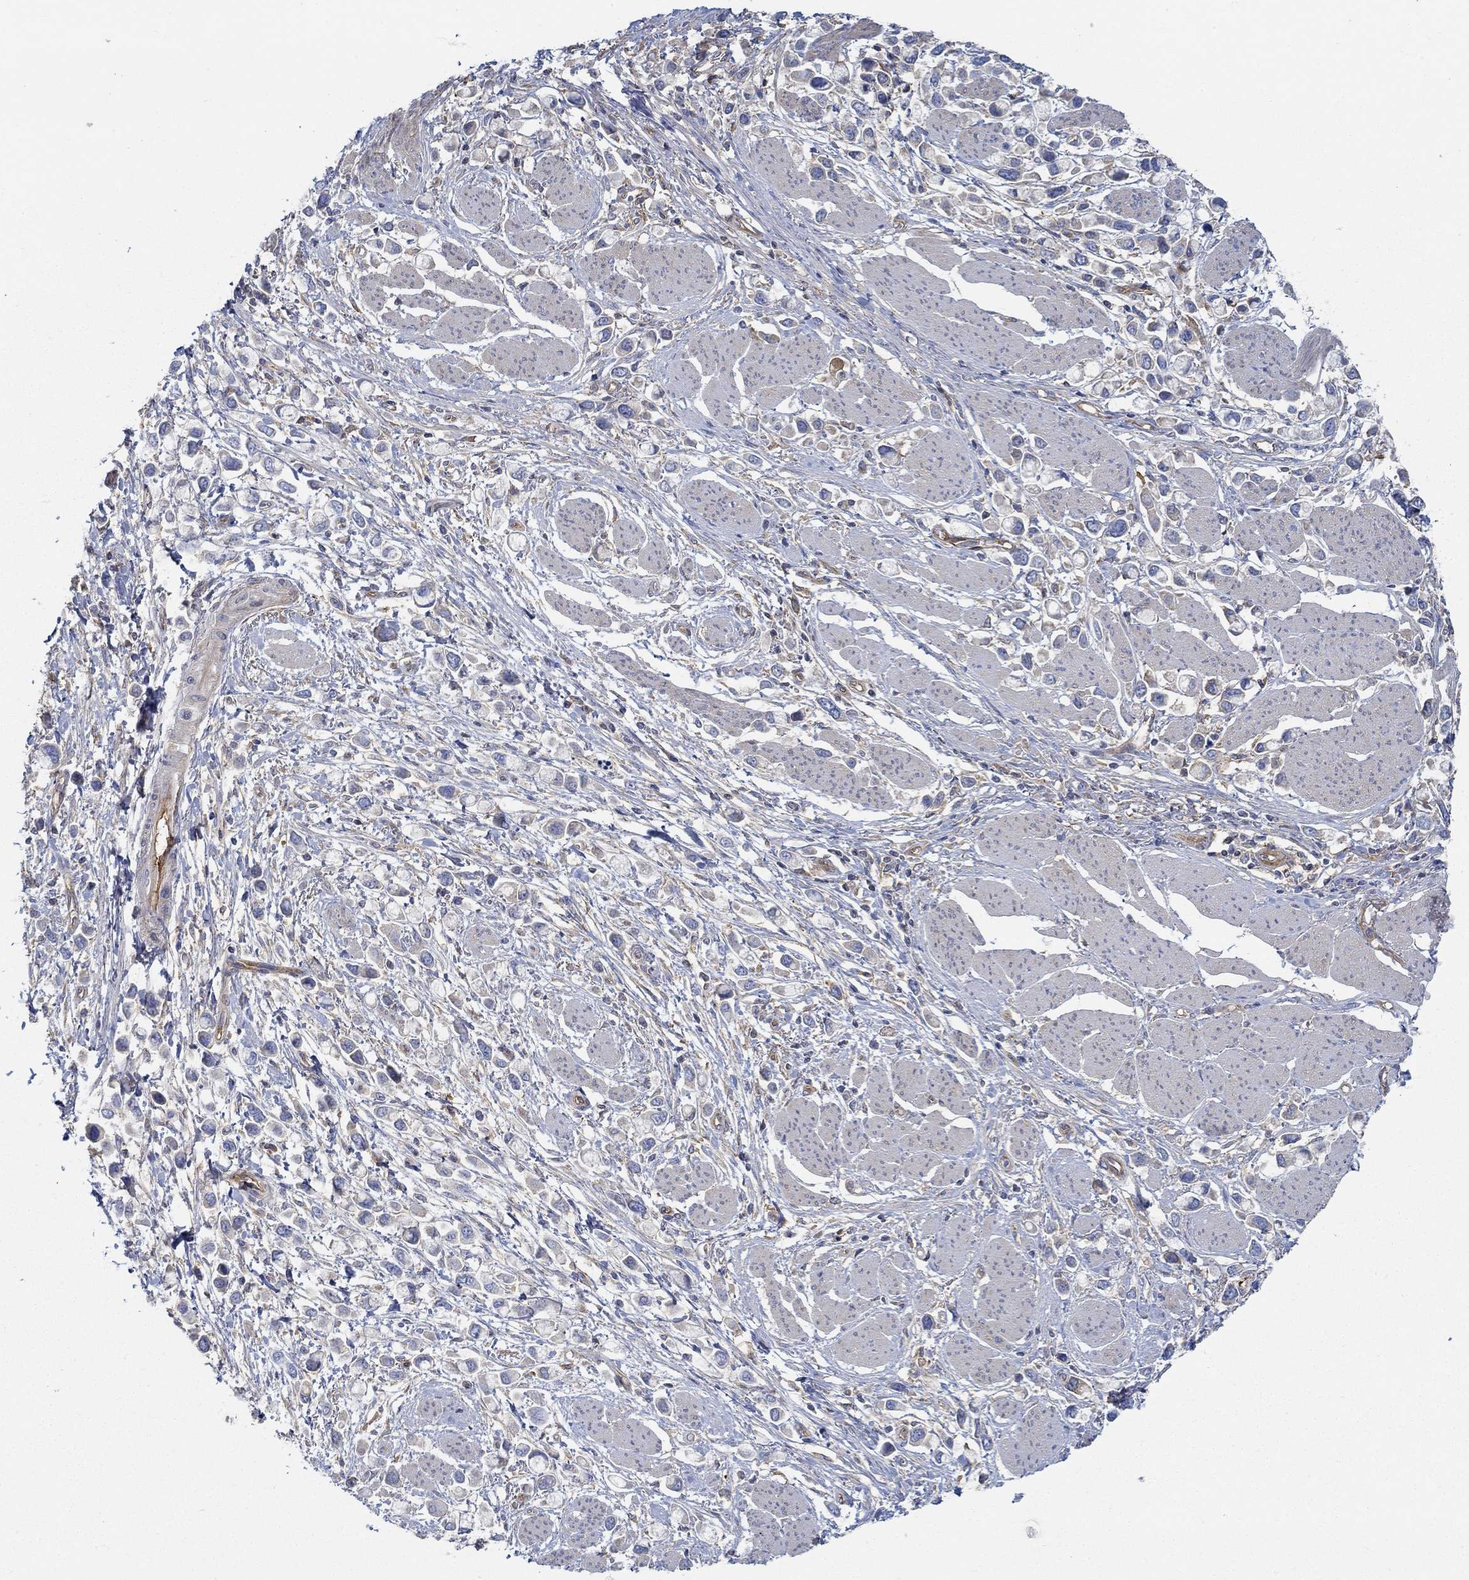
{"staining": {"intensity": "negative", "quantity": "none", "location": "none"}, "tissue": "stomach cancer", "cell_type": "Tumor cells", "image_type": "cancer", "snomed": [{"axis": "morphology", "description": "Adenocarcinoma, NOS"}, {"axis": "topography", "description": "Stomach"}], "caption": "This is a image of immunohistochemistry (IHC) staining of stomach cancer (adenocarcinoma), which shows no positivity in tumor cells.", "gene": "SPAG9", "patient": {"sex": "female", "age": 81}}